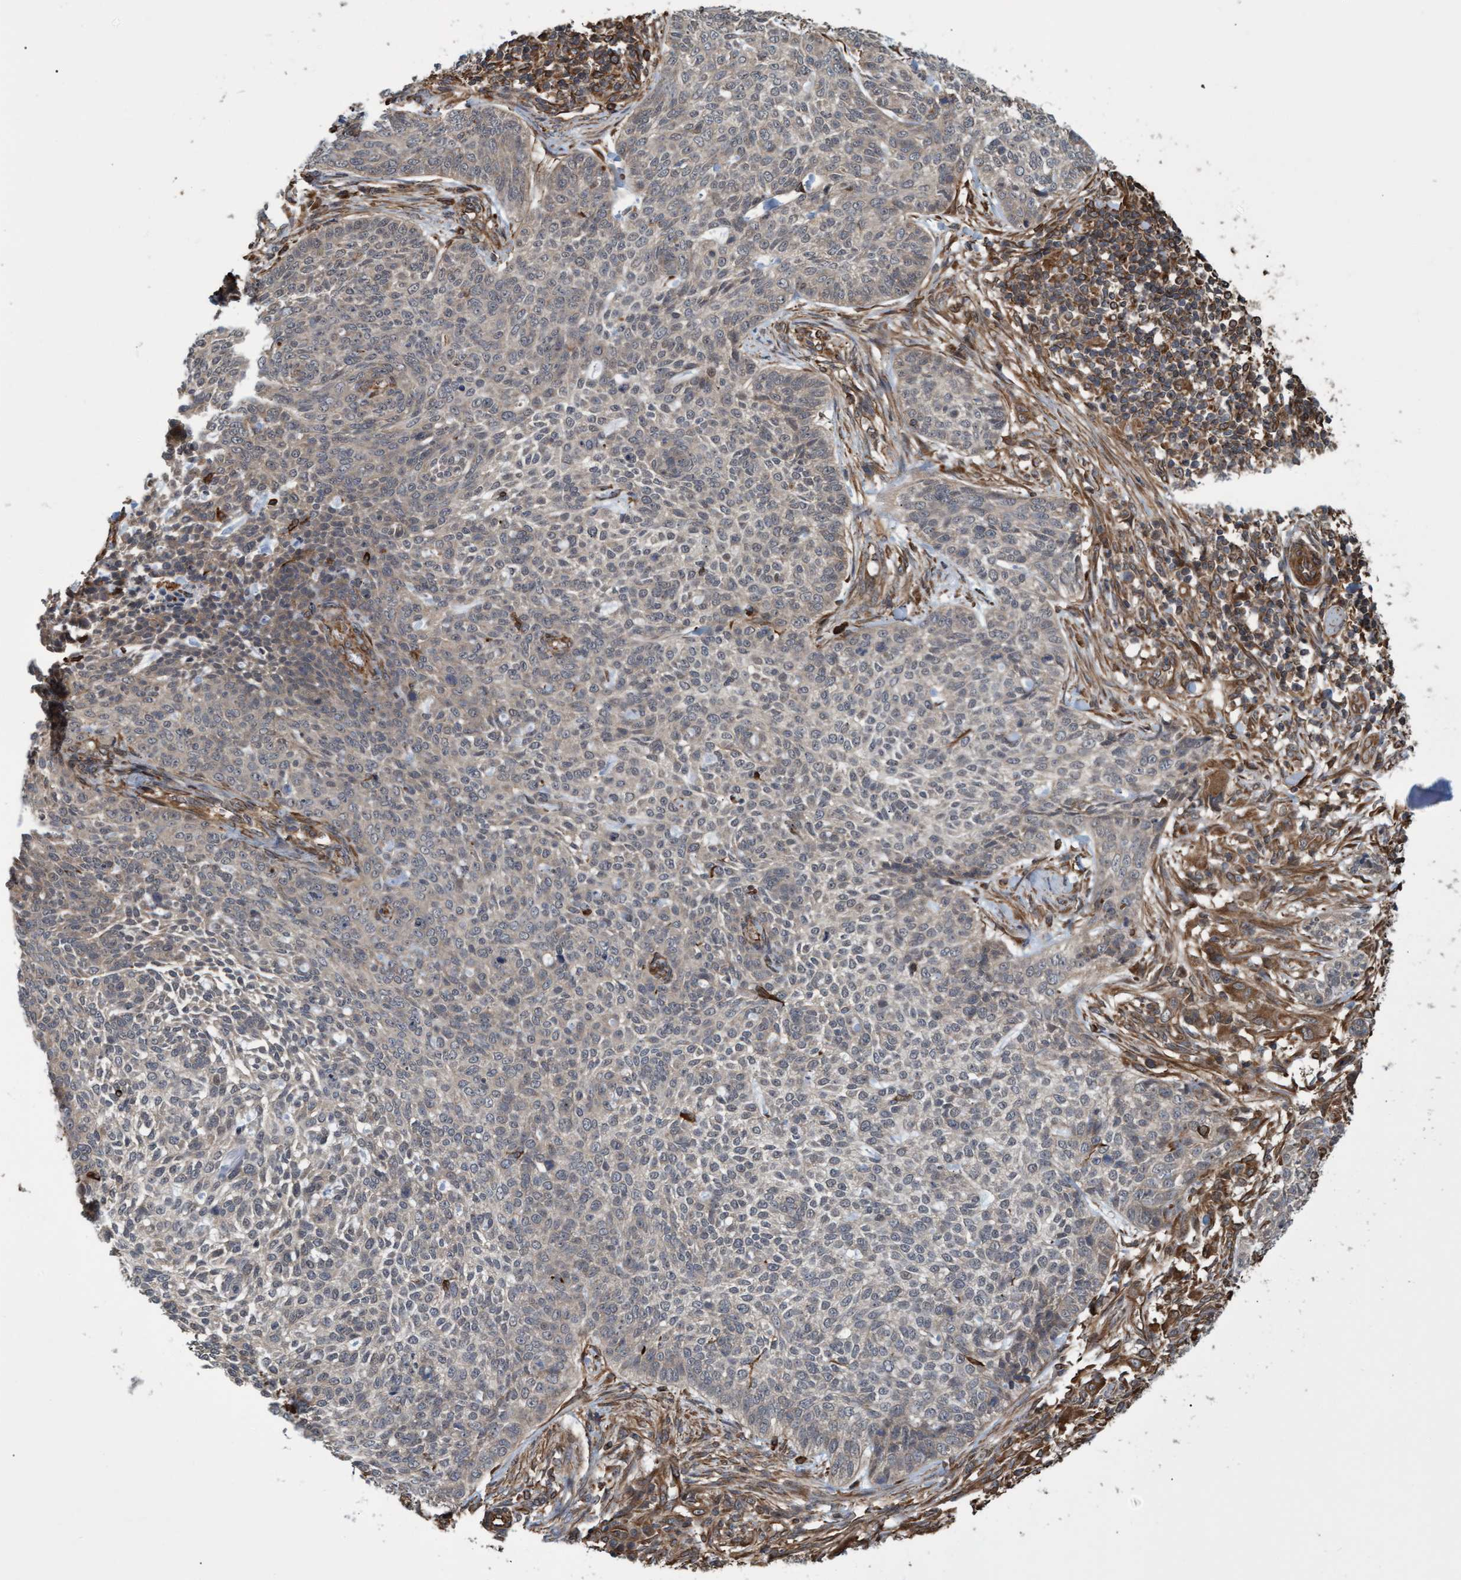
{"staining": {"intensity": "negative", "quantity": "none", "location": "none"}, "tissue": "skin cancer", "cell_type": "Tumor cells", "image_type": "cancer", "snomed": [{"axis": "morphology", "description": "Basal cell carcinoma"}, {"axis": "topography", "description": "Skin"}], "caption": "Immunohistochemistry (IHC) histopathology image of skin cancer (basal cell carcinoma) stained for a protein (brown), which demonstrates no positivity in tumor cells.", "gene": "TNFRSF10B", "patient": {"sex": "female", "age": 64}}